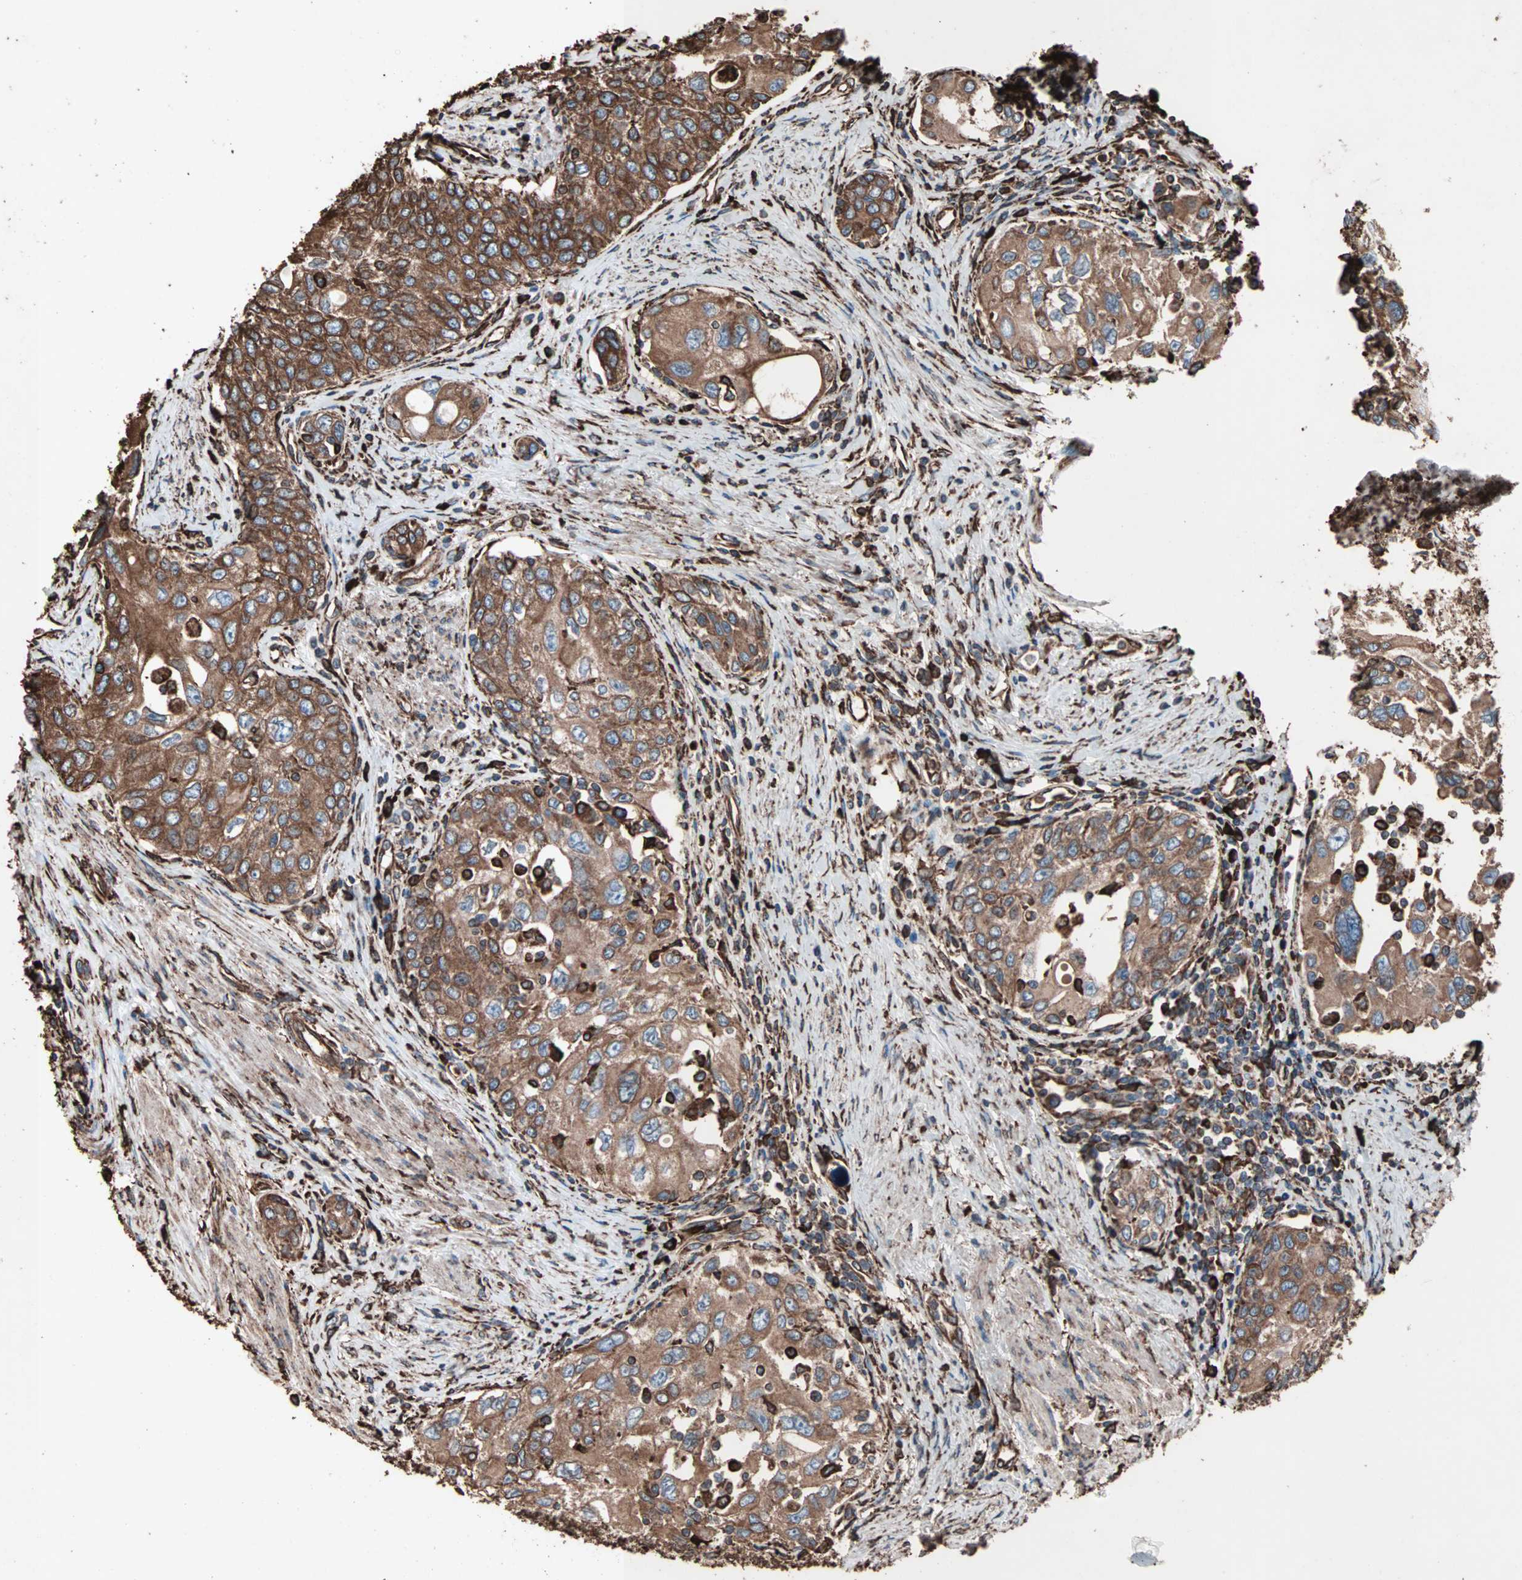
{"staining": {"intensity": "strong", "quantity": ">75%", "location": "cytoplasmic/membranous"}, "tissue": "urothelial cancer", "cell_type": "Tumor cells", "image_type": "cancer", "snomed": [{"axis": "morphology", "description": "Urothelial carcinoma, High grade"}, {"axis": "topography", "description": "Urinary bladder"}], "caption": "This photomicrograph displays urothelial cancer stained with IHC to label a protein in brown. The cytoplasmic/membranous of tumor cells show strong positivity for the protein. Nuclei are counter-stained blue.", "gene": "HSP90B1", "patient": {"sex": "female", "age": 56}}